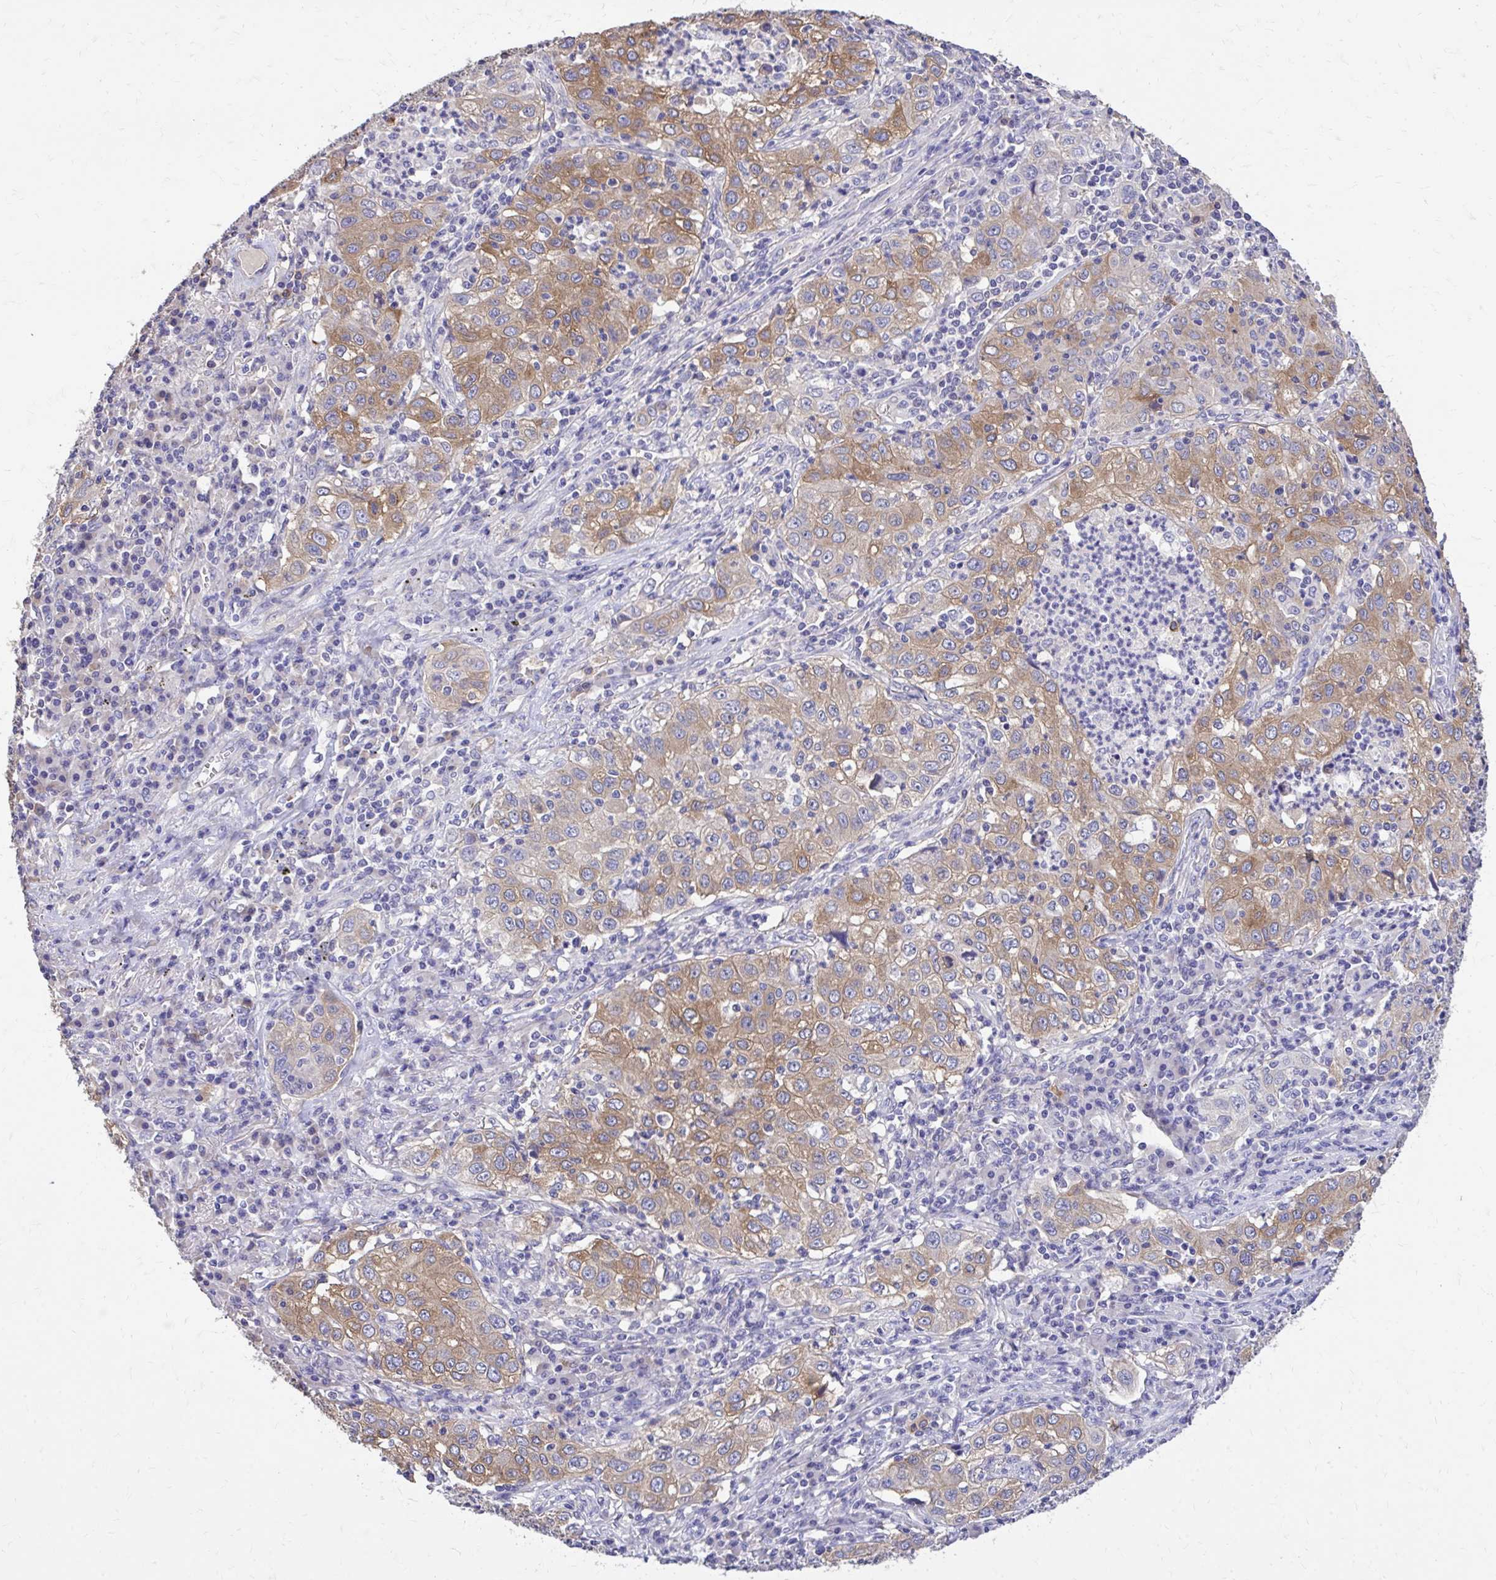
{"staining": {"intensity": "moderate", "quantity": ">75%", "location": "cytoplasmic/membranous"}, "tissue": "lung cancer", "cell_type": "Tumor cells", "image_type": "cancer", "snomed": [{"axis": "morphology", "description": "Squamous cell carcinoma, NOS"}, {"axis": "topography", "description": "Lung"}], "caption": "A histopathology image of squamous cell carcinoma (lung) stained for a protein exhibits moderate cytoplasmic/membranous brown staining in tumor cells.", "gene": "EPB41L1", "patient": {"sex": "male", "age": 71}}